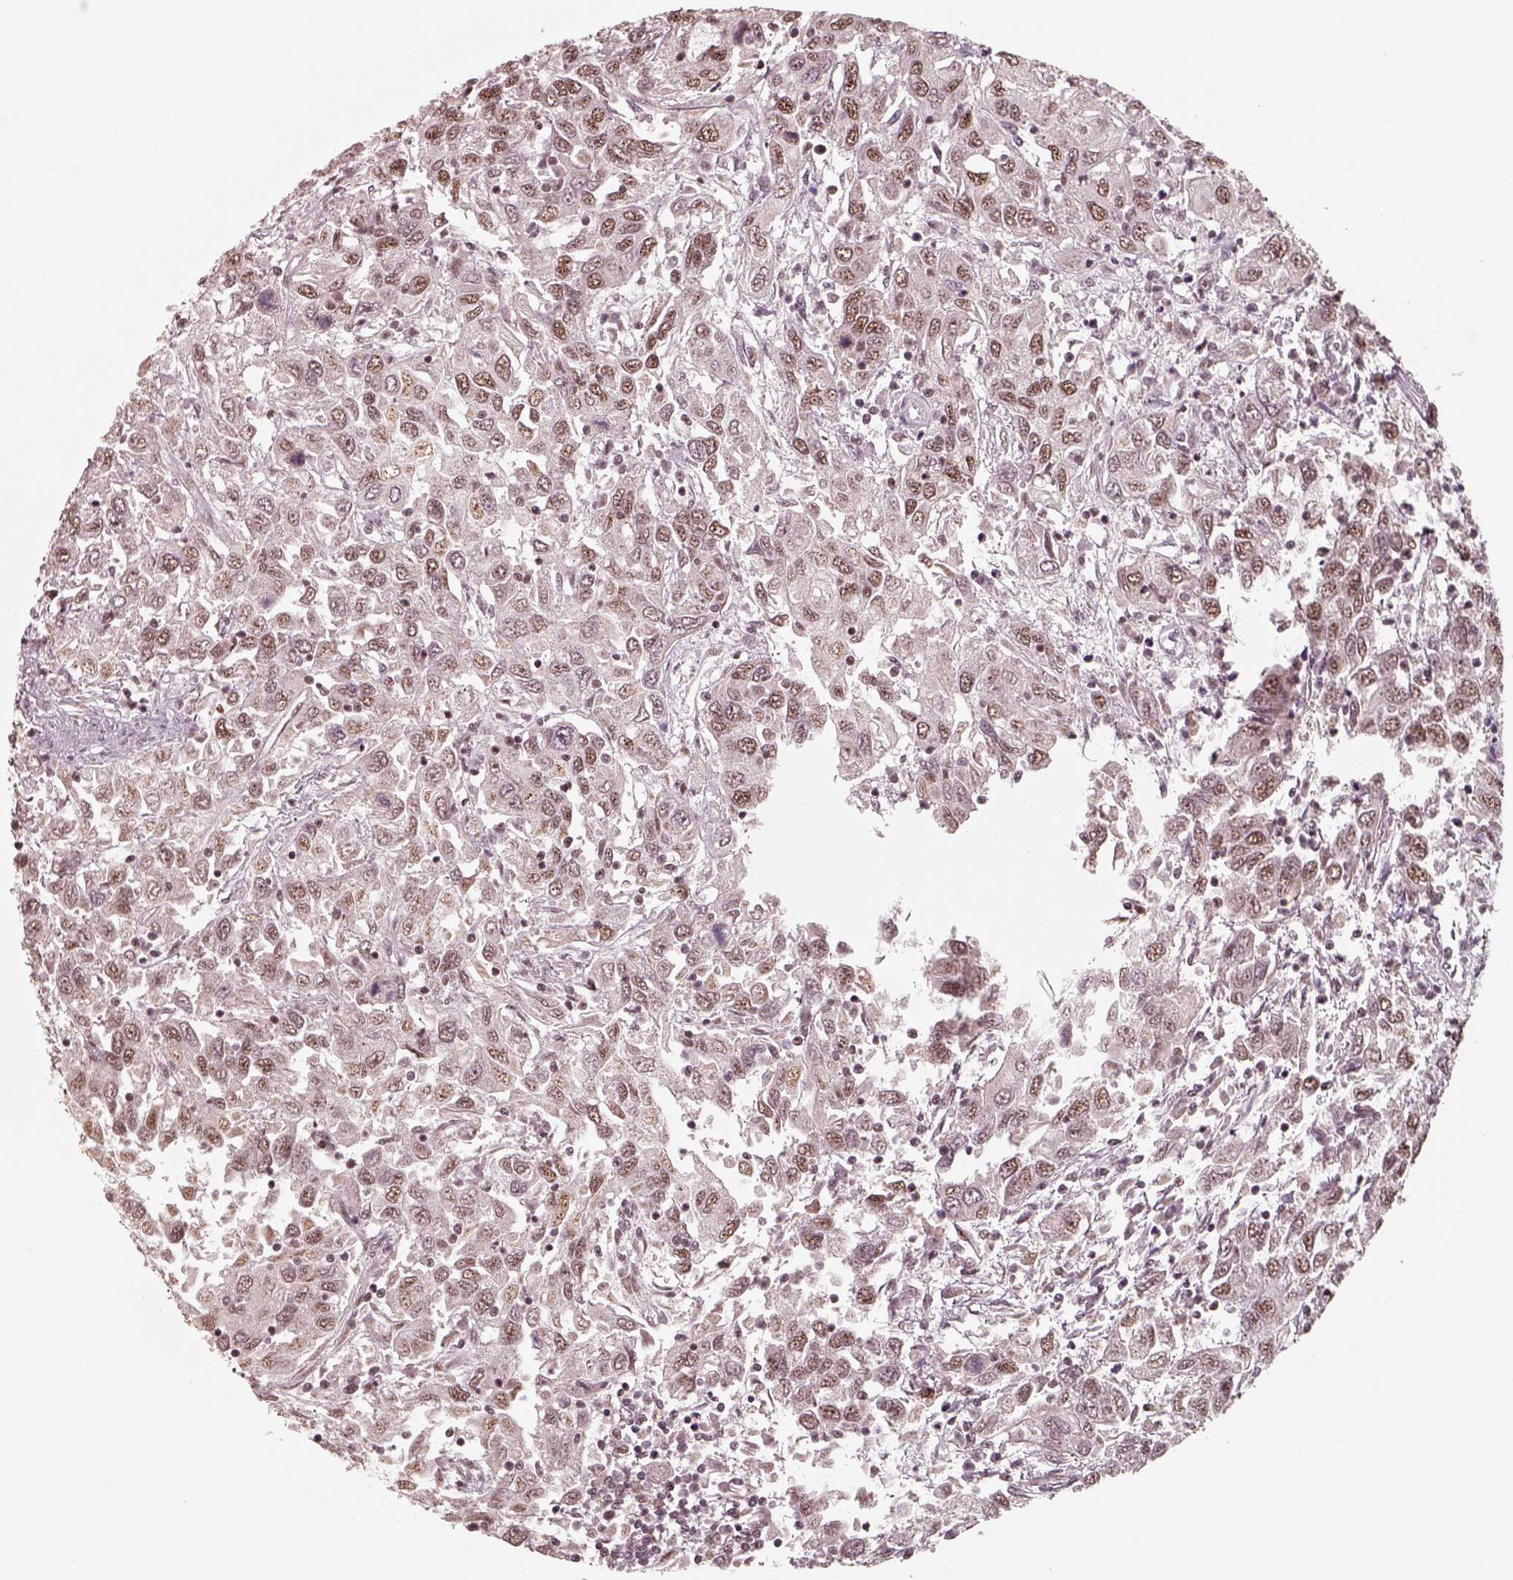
{"staining": {"intensity": "weak", "quantity": ">75%", "location": "nuclear"}, "tissue": "urothelial cancer", "cell_type": "Tumor cells", "image_type": "cancer", "snomed": [{"axis": "morphology", "description": "Urothelial carcinoma, High grade"}, {"axis": "topography", "description": "Urinary bladder"}], "caption": "High-grade urothelial carcinoma was stained to show a protein in brown. There is low levels of weak nuclear expression in about >75% of tumor cells.", "gene": "ATXN7L3", "patient": {"sex": "male", "age": 76}}